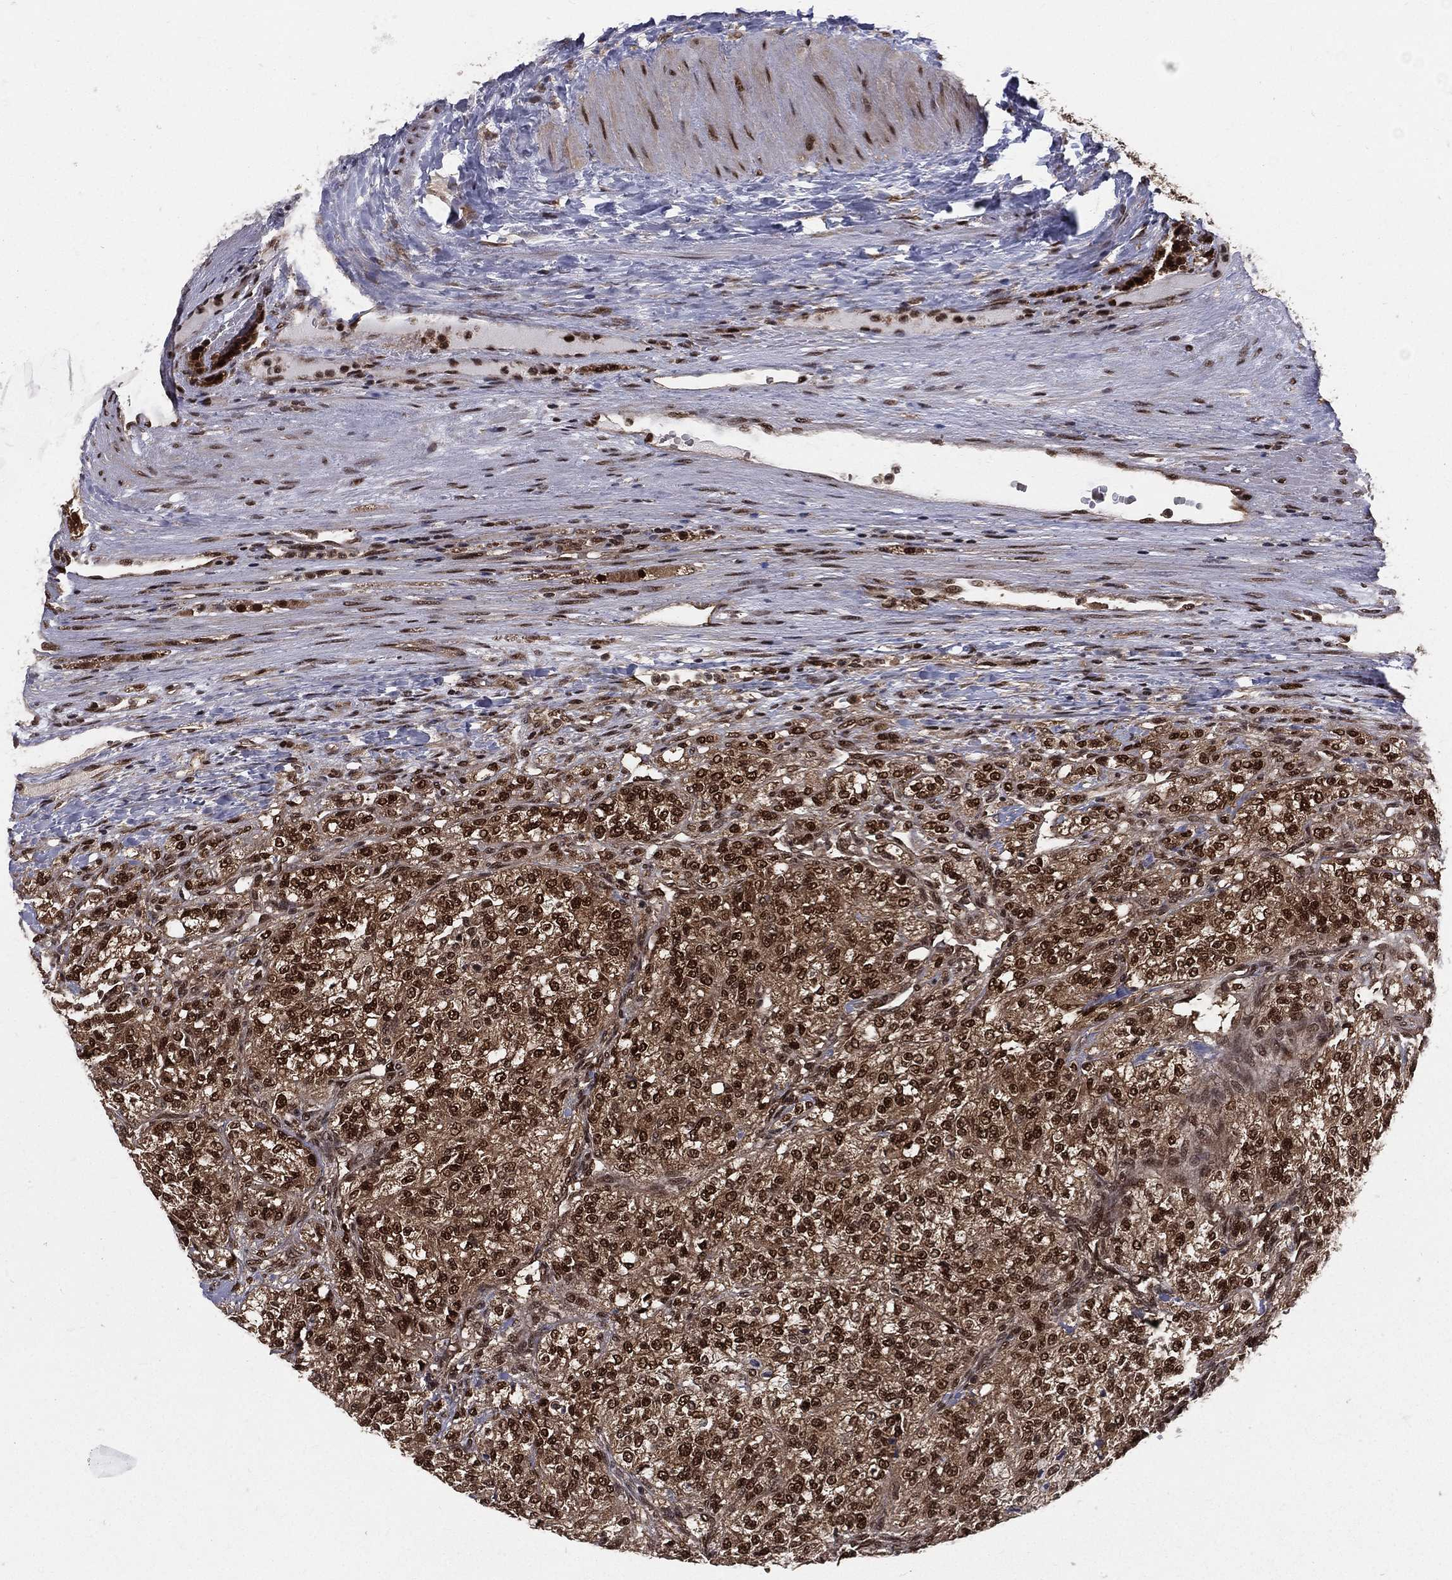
{"staining": {"intensity": "strong", "quantity": ">75%", "location": "nuclear"}, "tissue": "renal cancer", "cell_type": "Tumor cells", "image_type": "cancer", "snomed": [{"axis": "morphology", "description": "Adenocarcinoma, NOS"}, {"axis": "topography", "description": "Kidney"}], "caption": "A brown stain labels strong nuclear expression of a protein in renal cancer tumor cells.", "gene": "COPS4", "patient": {"sex": "female", "age": 63}}